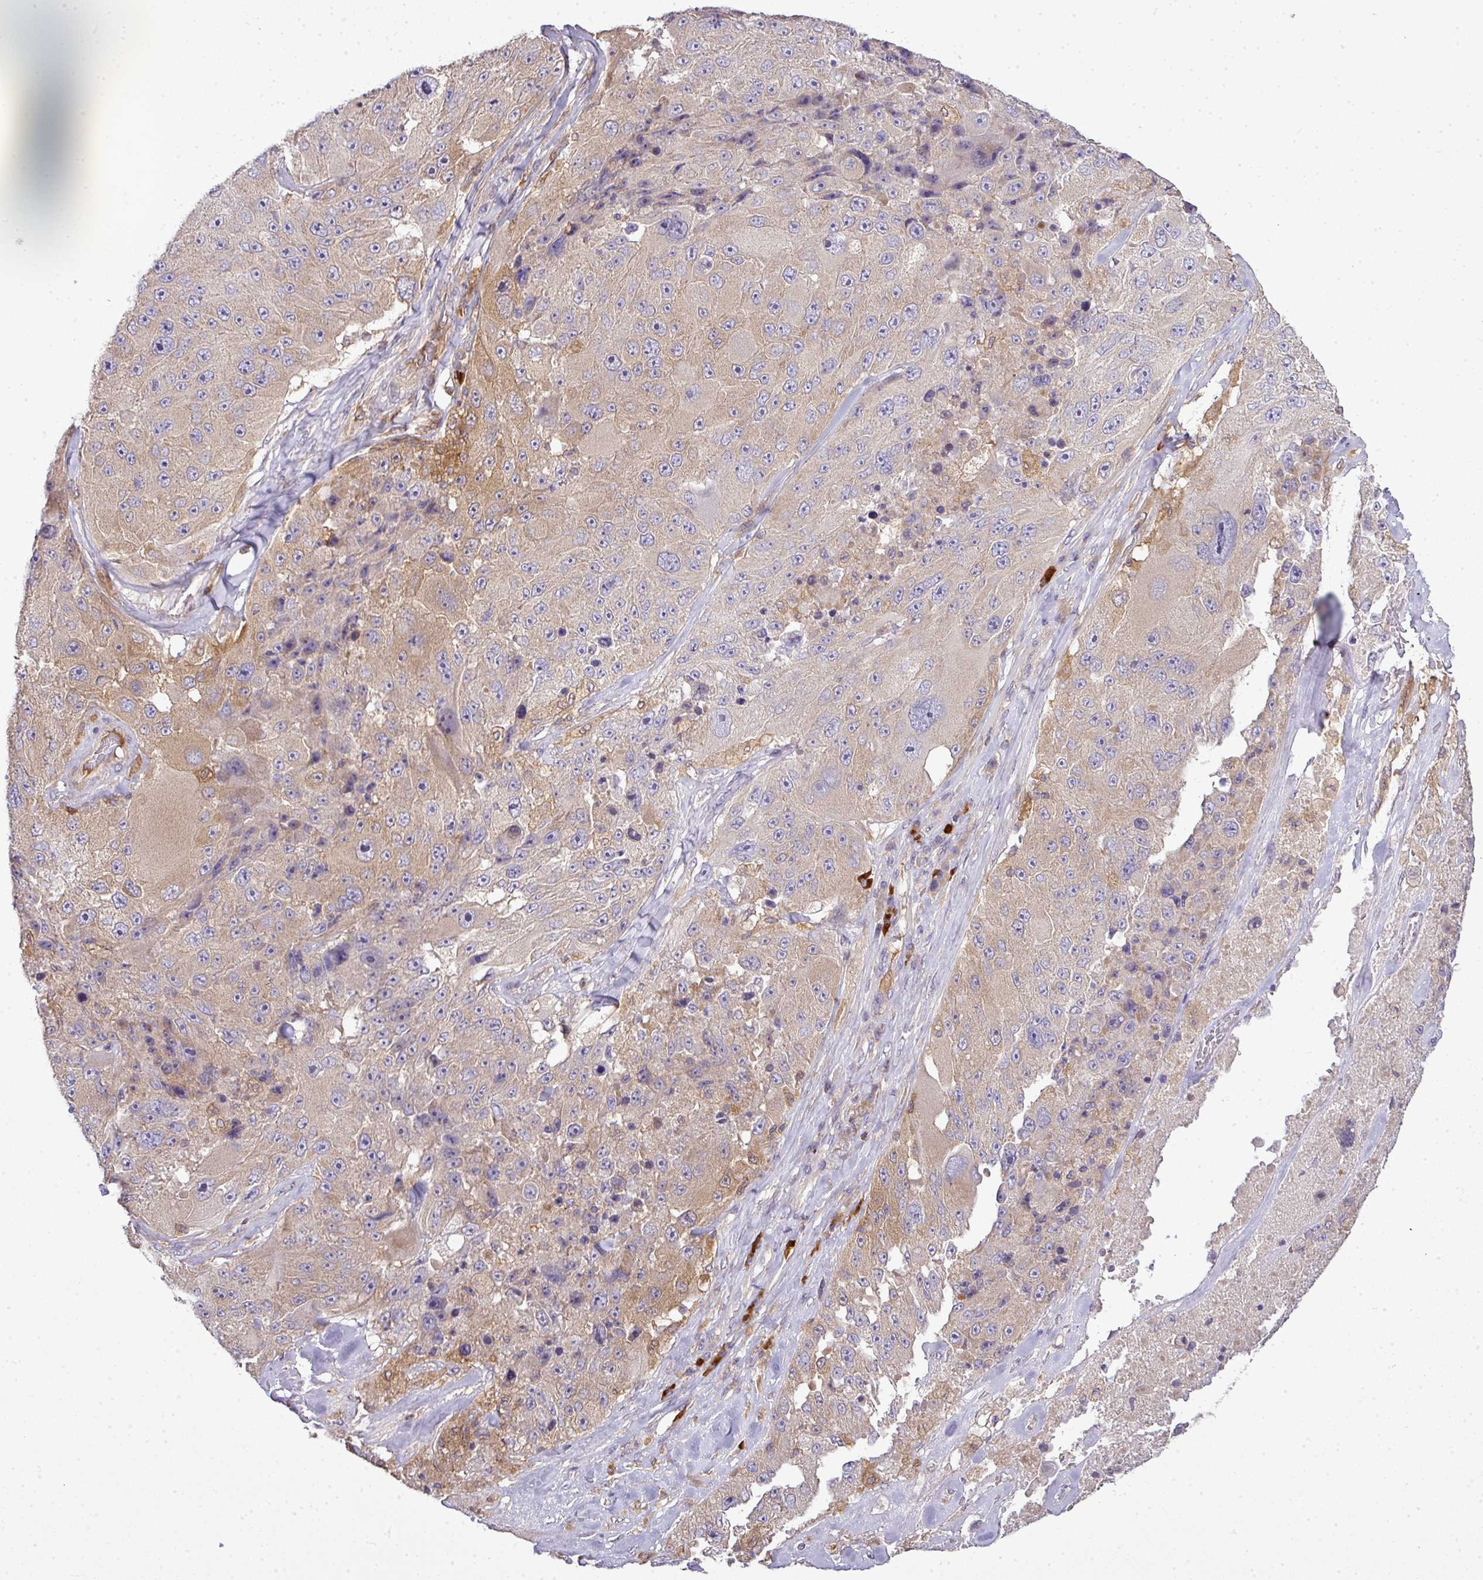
{"staining": {"intensity": "weak", "quantity": "25%-75%", "location": "cytoplasmic/membranous"}, "tissue": "melanoma", "cell_type": "Tumor cells", "image_type": "cancer", "snomed": [{"axis": "morphology", "description": "Malignant melanoma, Metastatic site"}, {"axis": "topography", "description": "Lymph node"}], "caption": "Malignant melanoma (metastatic site) tissue exhibits weak cytoplasmic/membranous expression in approximately 25%-75% of tumor cells, visualized by immunohistochemistry.", "gene": "STAT5A", "patient": {"sex": "male", "age": 62}}